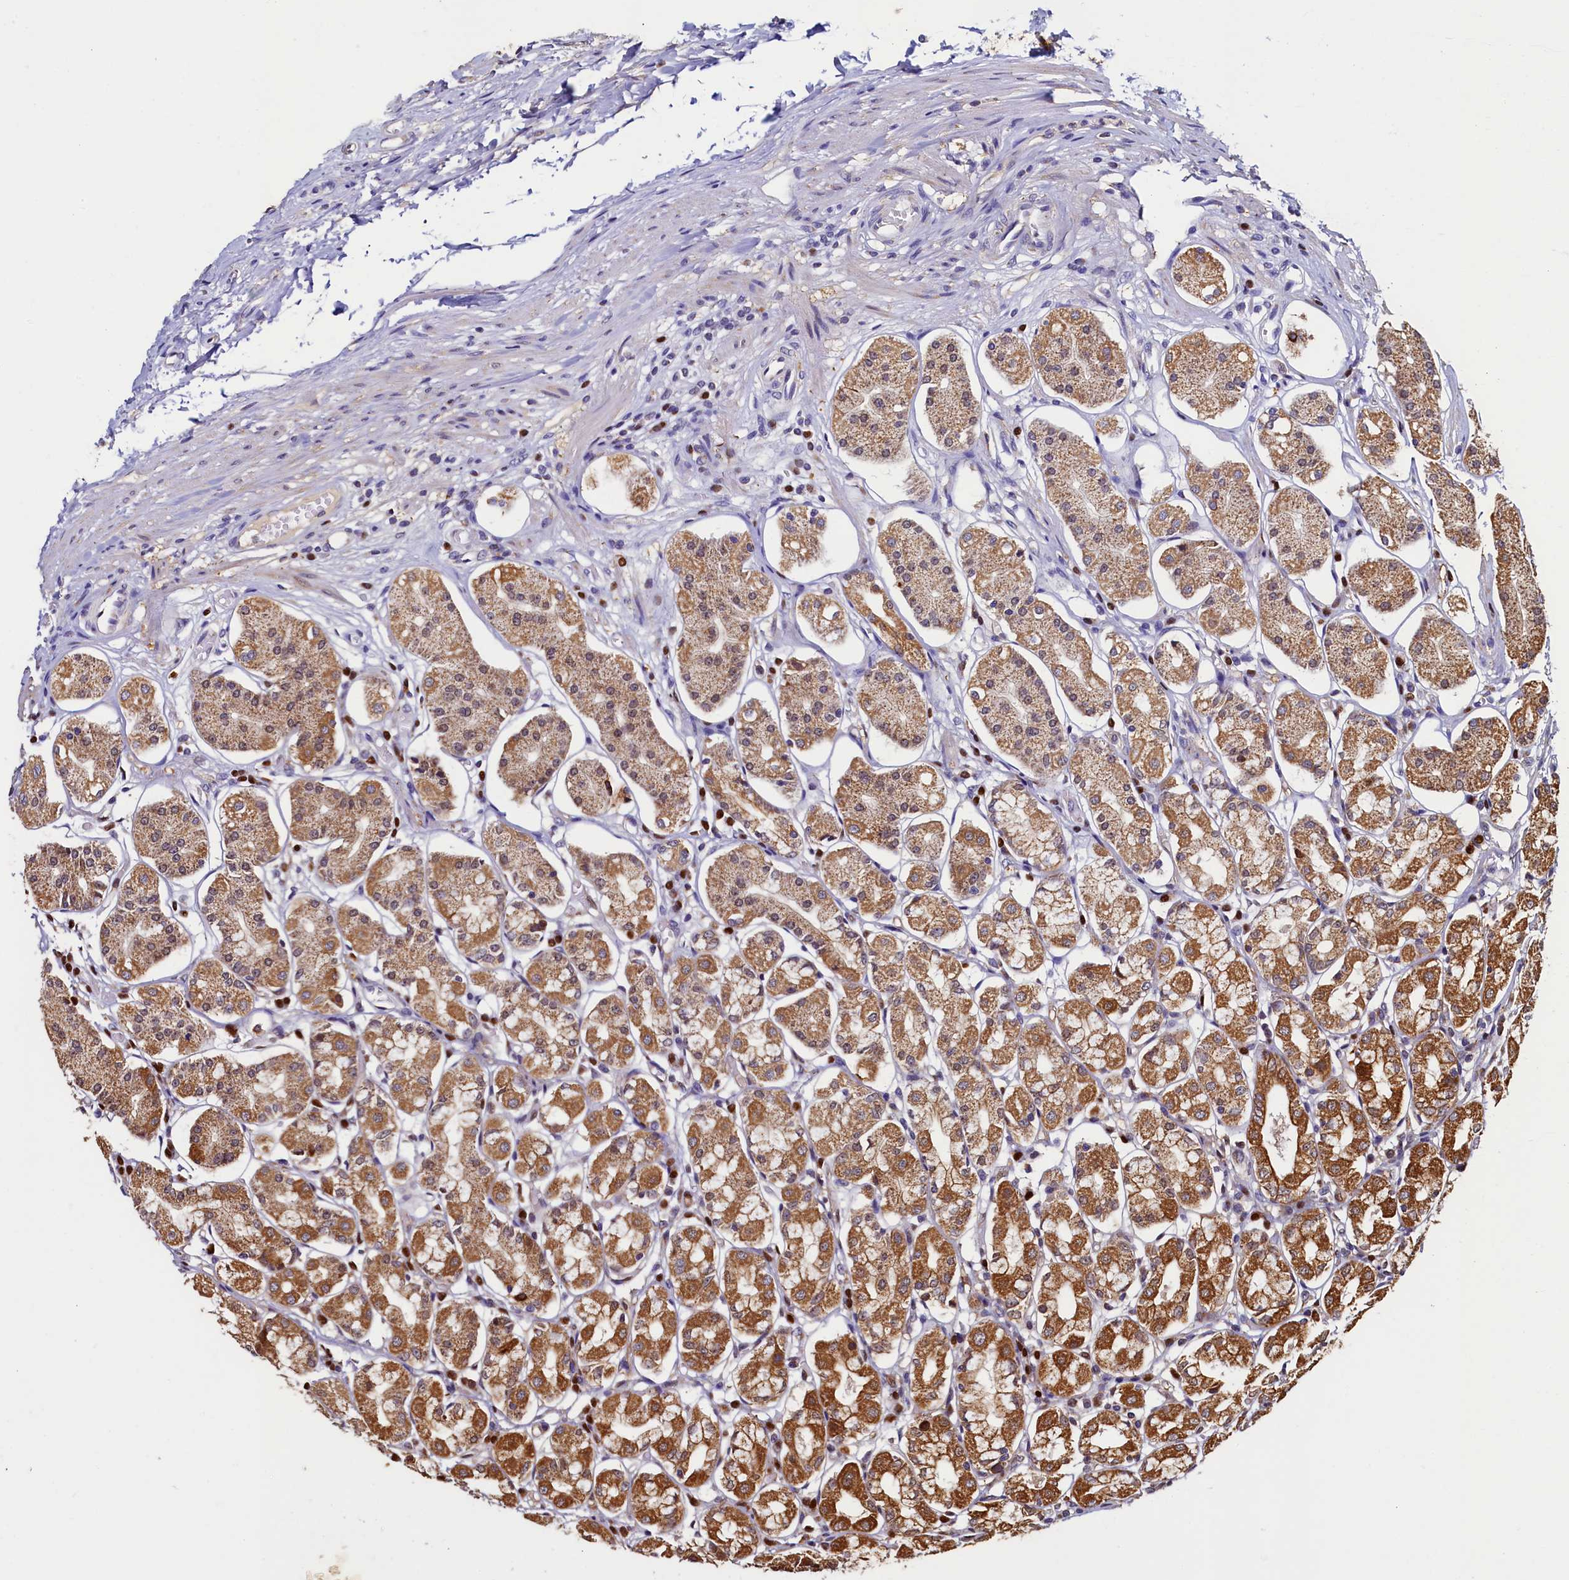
{"staining": {"intensity": "moderate", "quantity": ">75%", "location": "cytoplasmic/membranous"}, "tissue": "stomach", "cell_type": "Glandular cells", "image_type": "normal", "snomed": [{"axis": "morphology", "description": "Normal tissue, NOS"}, {"axis": "topography", "description": "Stomach, lower"}], "caption": "High-power microscopy captured an immunohistochemistry histopathology image of benign stomach, revealing moderate cytoplasmic/membranous positivity in approximately >75% of glandular cells.", "gene": "NCKAP5L", "patient": {"sex": "female", "age": 56}}